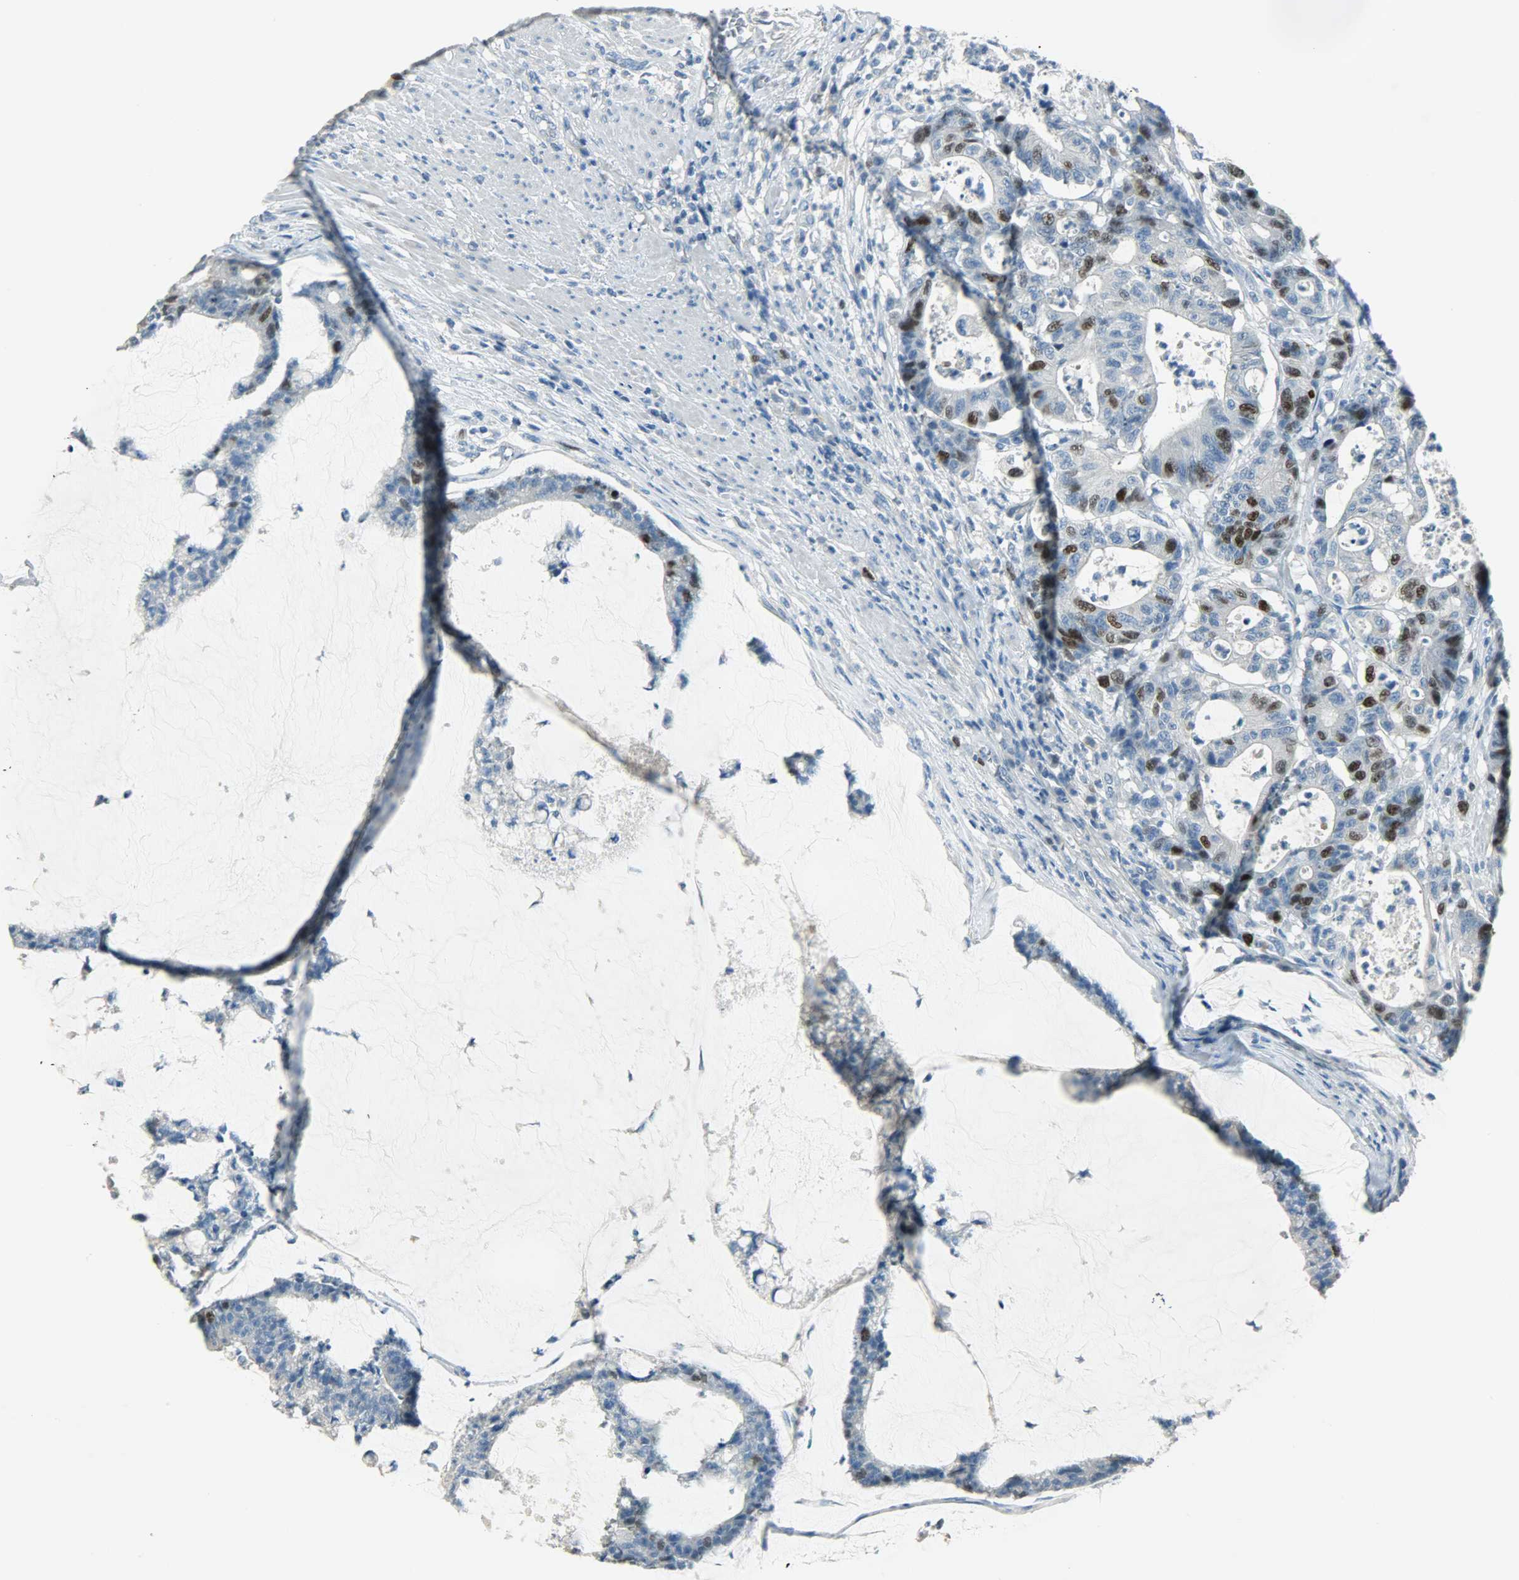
{"staining": {"intensity": "strong", "quantity": "<25%", "location": "nuclear"}, "tissue": "colorectal cancer", "cell_type": "Tumor cells", "image_type": "cancer", "snomed": [{"axis": "morphology", "description": "Adenocarcinoma, NOS"}, {"axis": "topography", "description": "Colon"}], "caption": "Colorectal cancer was stained to show a protein in brown. There is medium levels of strong nuclear staining in approximately <25% of tumor cells. (DAB (3,3'-diaminobenzidine) IHC, brown staining for protein, blue staining for nuclei).", "gene": "TPX2", "patient": {"sex": "female", "age": 84}}